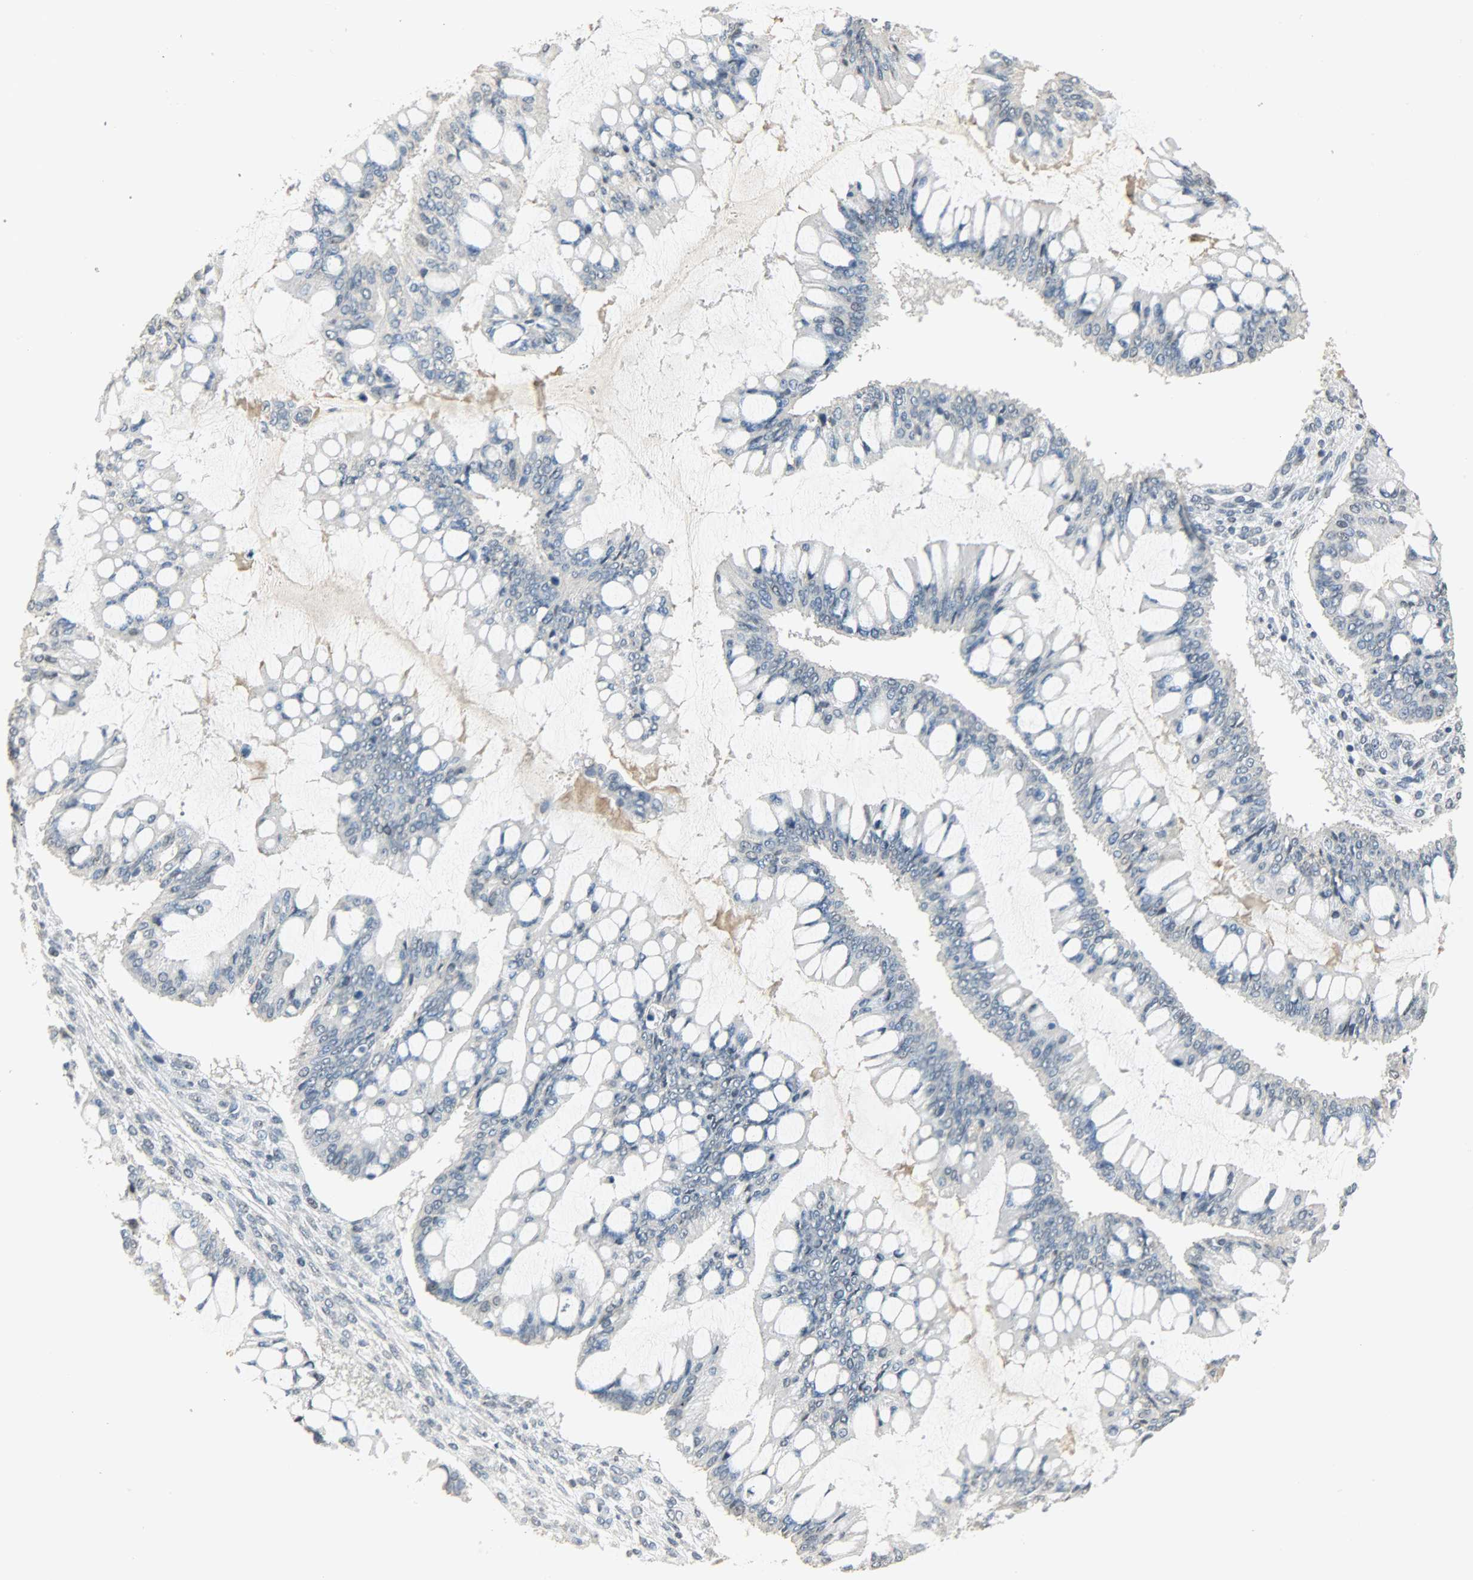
{"staining": {"intensity": "negative", "quantity": "none", "location": "none"}, "tissue": "ovarian cancer", "cell_type": "Tumor cells", "image_type": "cancer", "snomed": [{"axis": "morphology", "description": "Cystadenocarcinoma, mucinous, NOS"}, {"axis": "topography", "description": "Ovary"}], "caption": "Immunohistochemistry of mucinous cystadenocarcinoma (ovarian) shows no positivity in tumor cells.", "gene": "DNAJB6", "patient": {"sex": "female", "age": 73}}